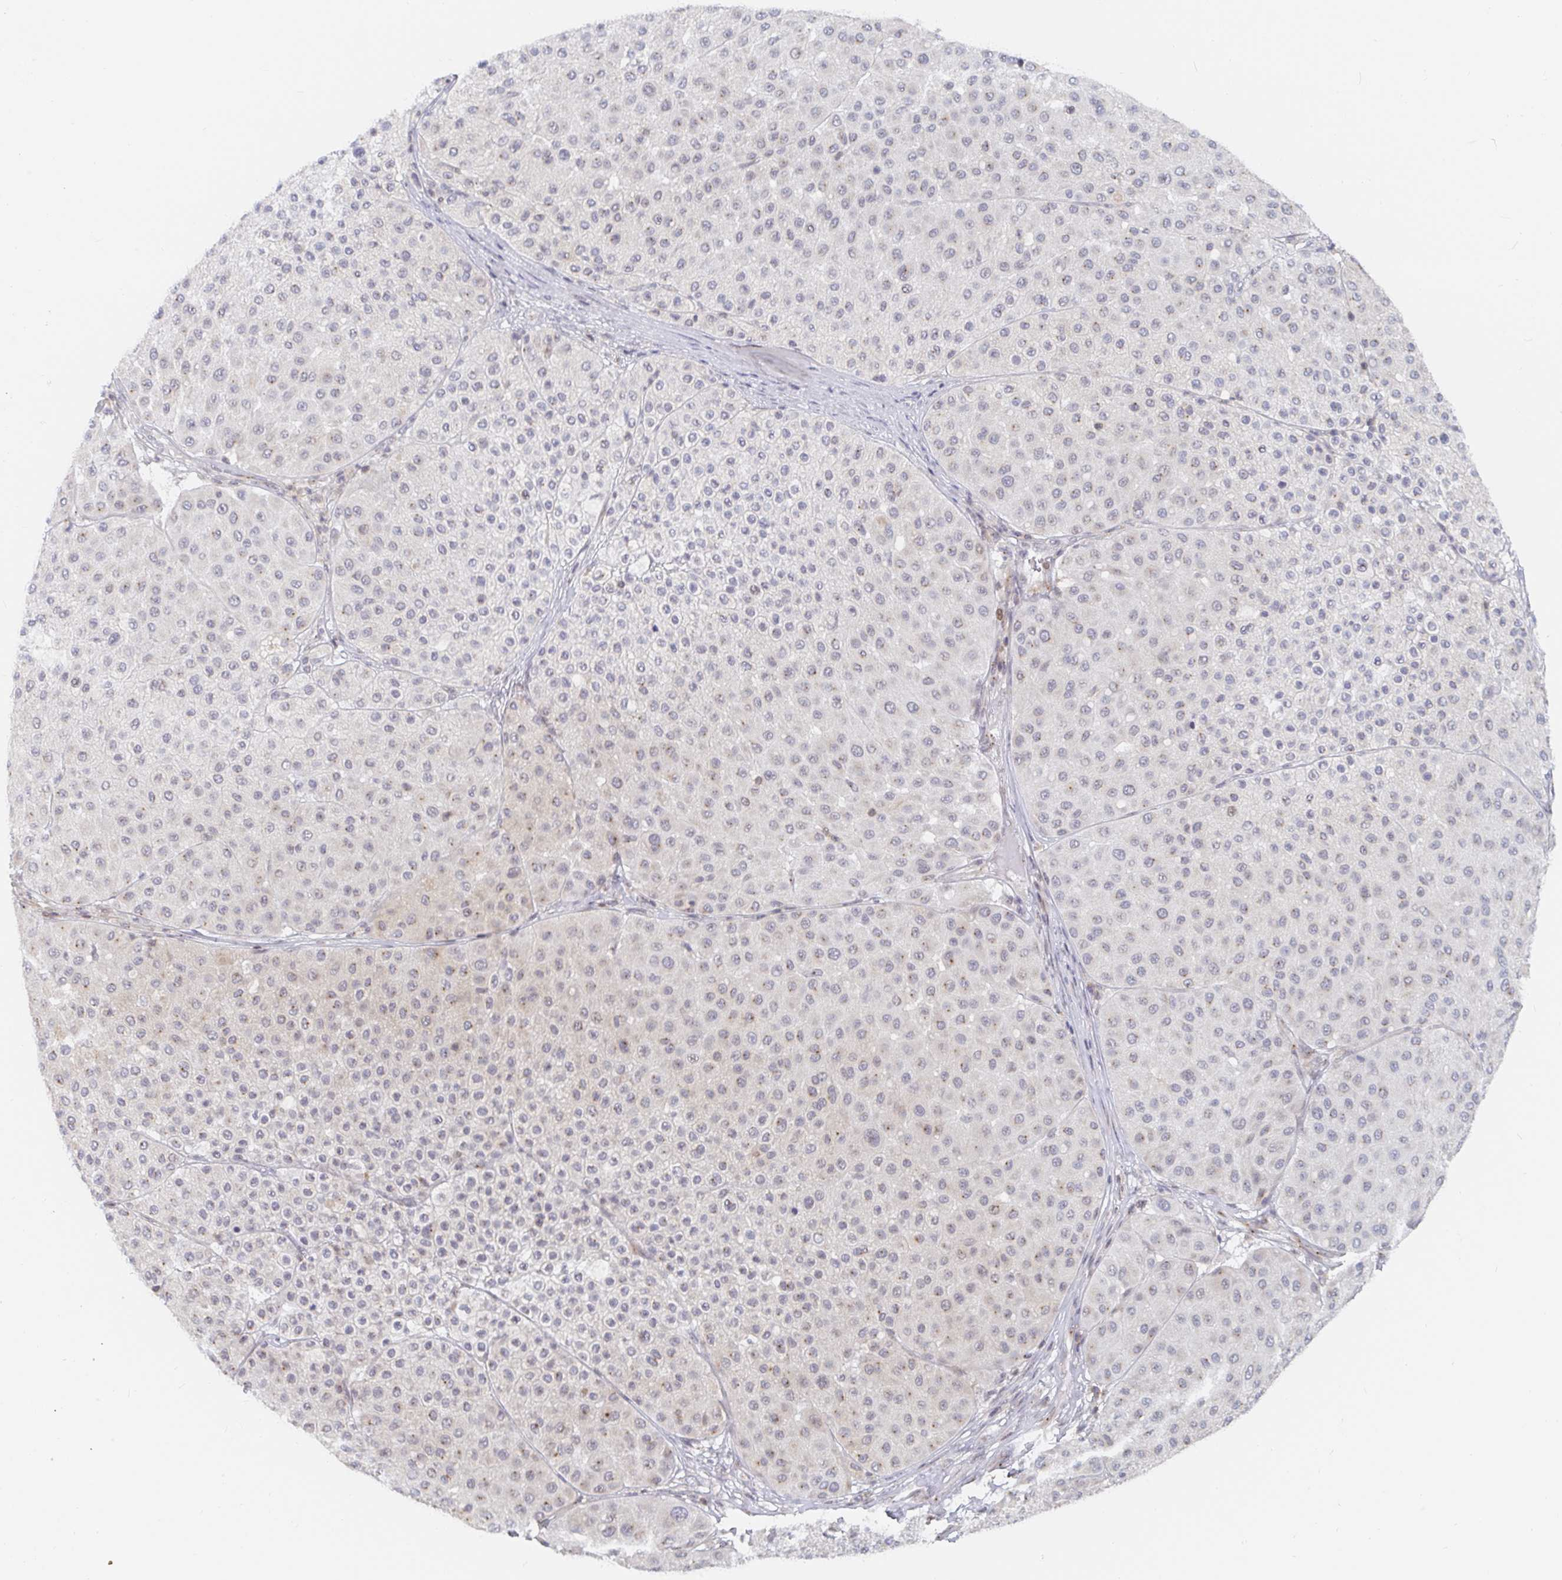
{"staining": {"intensity": "weak", "quantity": "25%-75%", "location": "nuclear"}, "tissue": "melanoma", "cell_type": "Tumor cells", "image_type": "cancer", "snomed": [{"axis": "morphology", "description": "Malignant melanoma, Metastatic site"}, {"axis": "topography", "description": "Smooth muscle"}], "caption": "Brown immunohistochemical staining in human melanoma demonstrates weak nuclear staining in approximately 25%-75% of tumor cells. (DAB IHC with brightfield microscopy, high magnification).", "gene": "CHD2", "patient": {"sex": "male", "age": 41}}